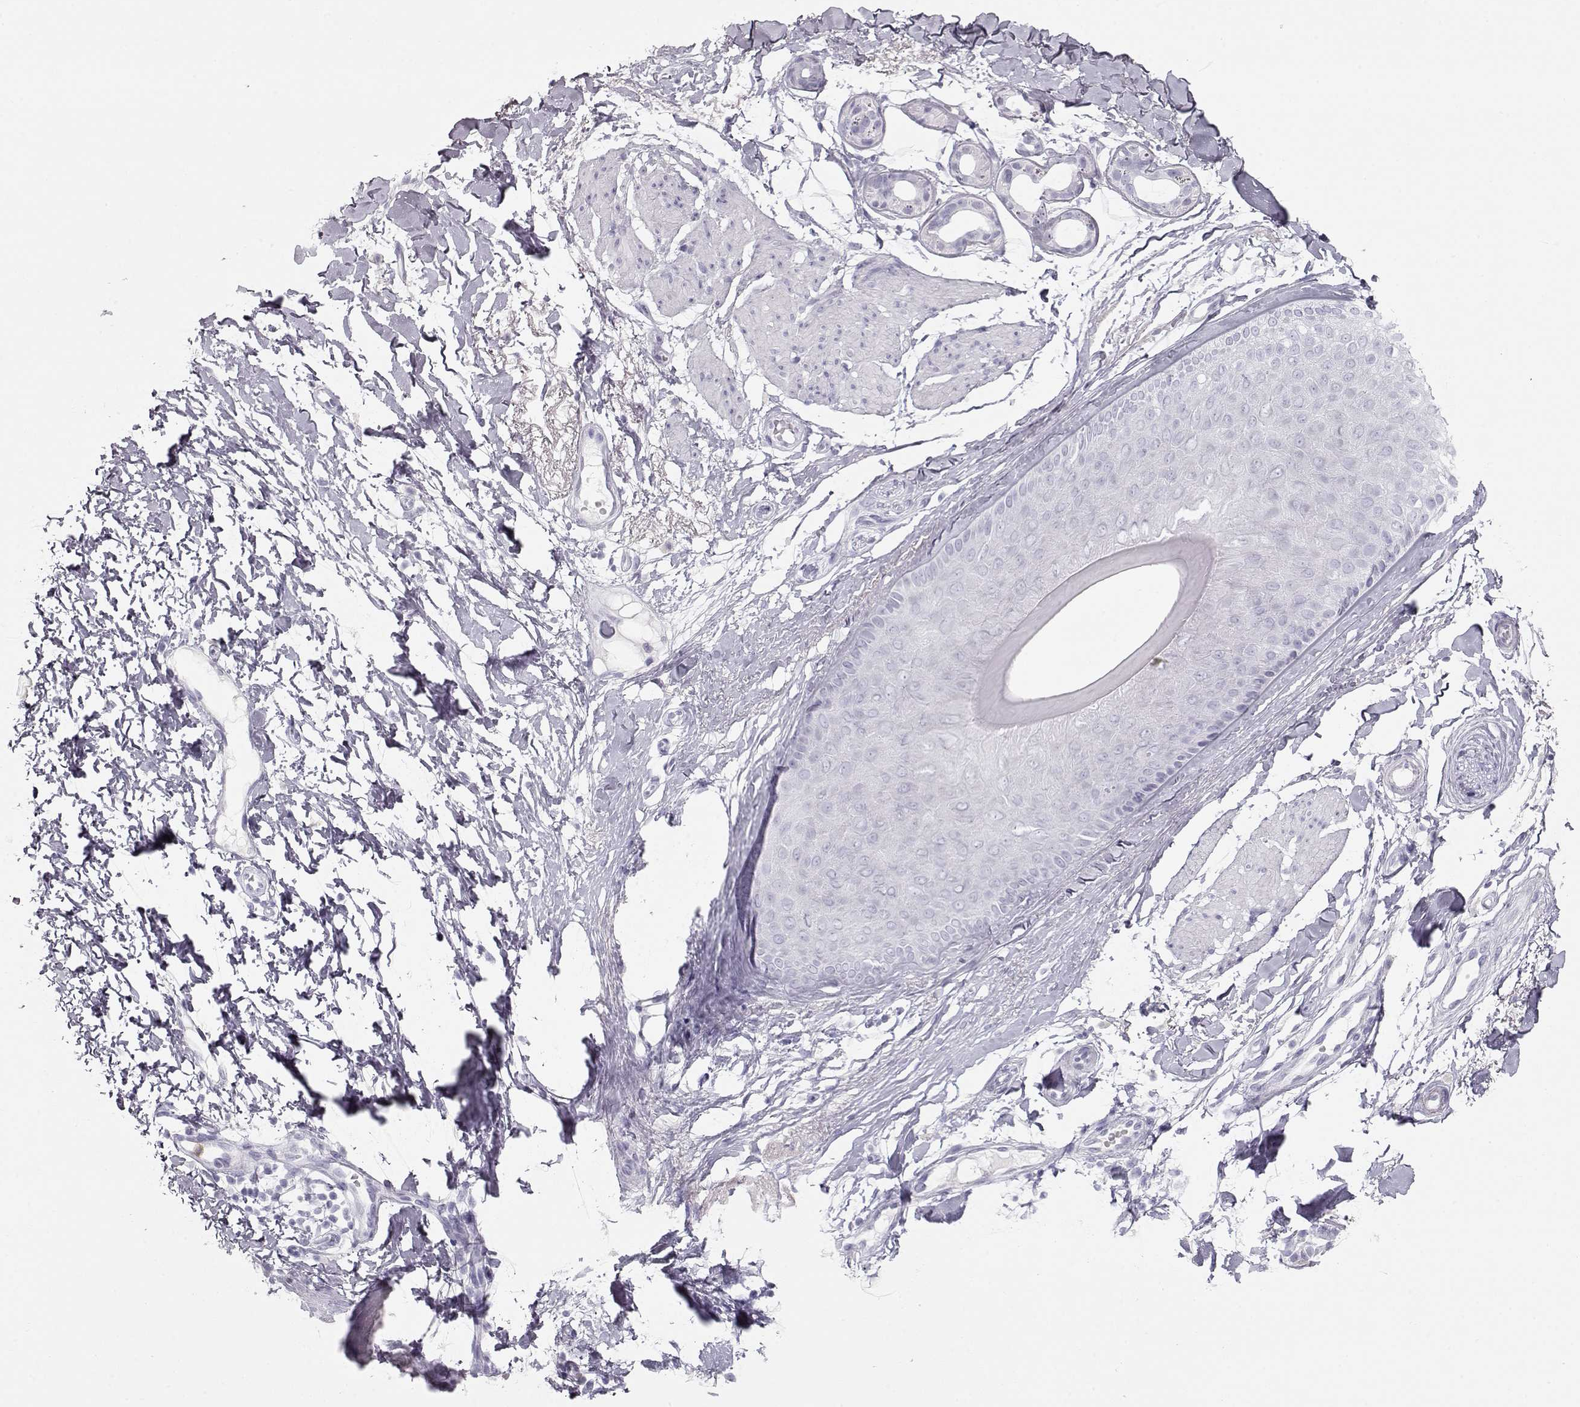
{"staining": {"intensity": "negative", "quantity": "none", "location": "none"}, "tissue": "skin cancer", "cell_type": "Tumor cells", "image_type": "cancer", "snomed": [{"axis": "morphology", "description": "Normal tissue, NOS"}, {"axis": "morphology", "description": "Basal cell carcinoma"}, {"axis": "topography", "description": "Skin"}], "caption": "Immunohistochemistry (IHC) histopathology image of neoplastic tissue: human basal cell carcinoma (skin) stained with DAB (3,3'-diaminobenzidine) demonstrates no significant protein staining in tumor cells. (IHC, brightfield microscopy, high magnification).", "gene": "MIP", "patient": {"sex": "male", "age": 84}}